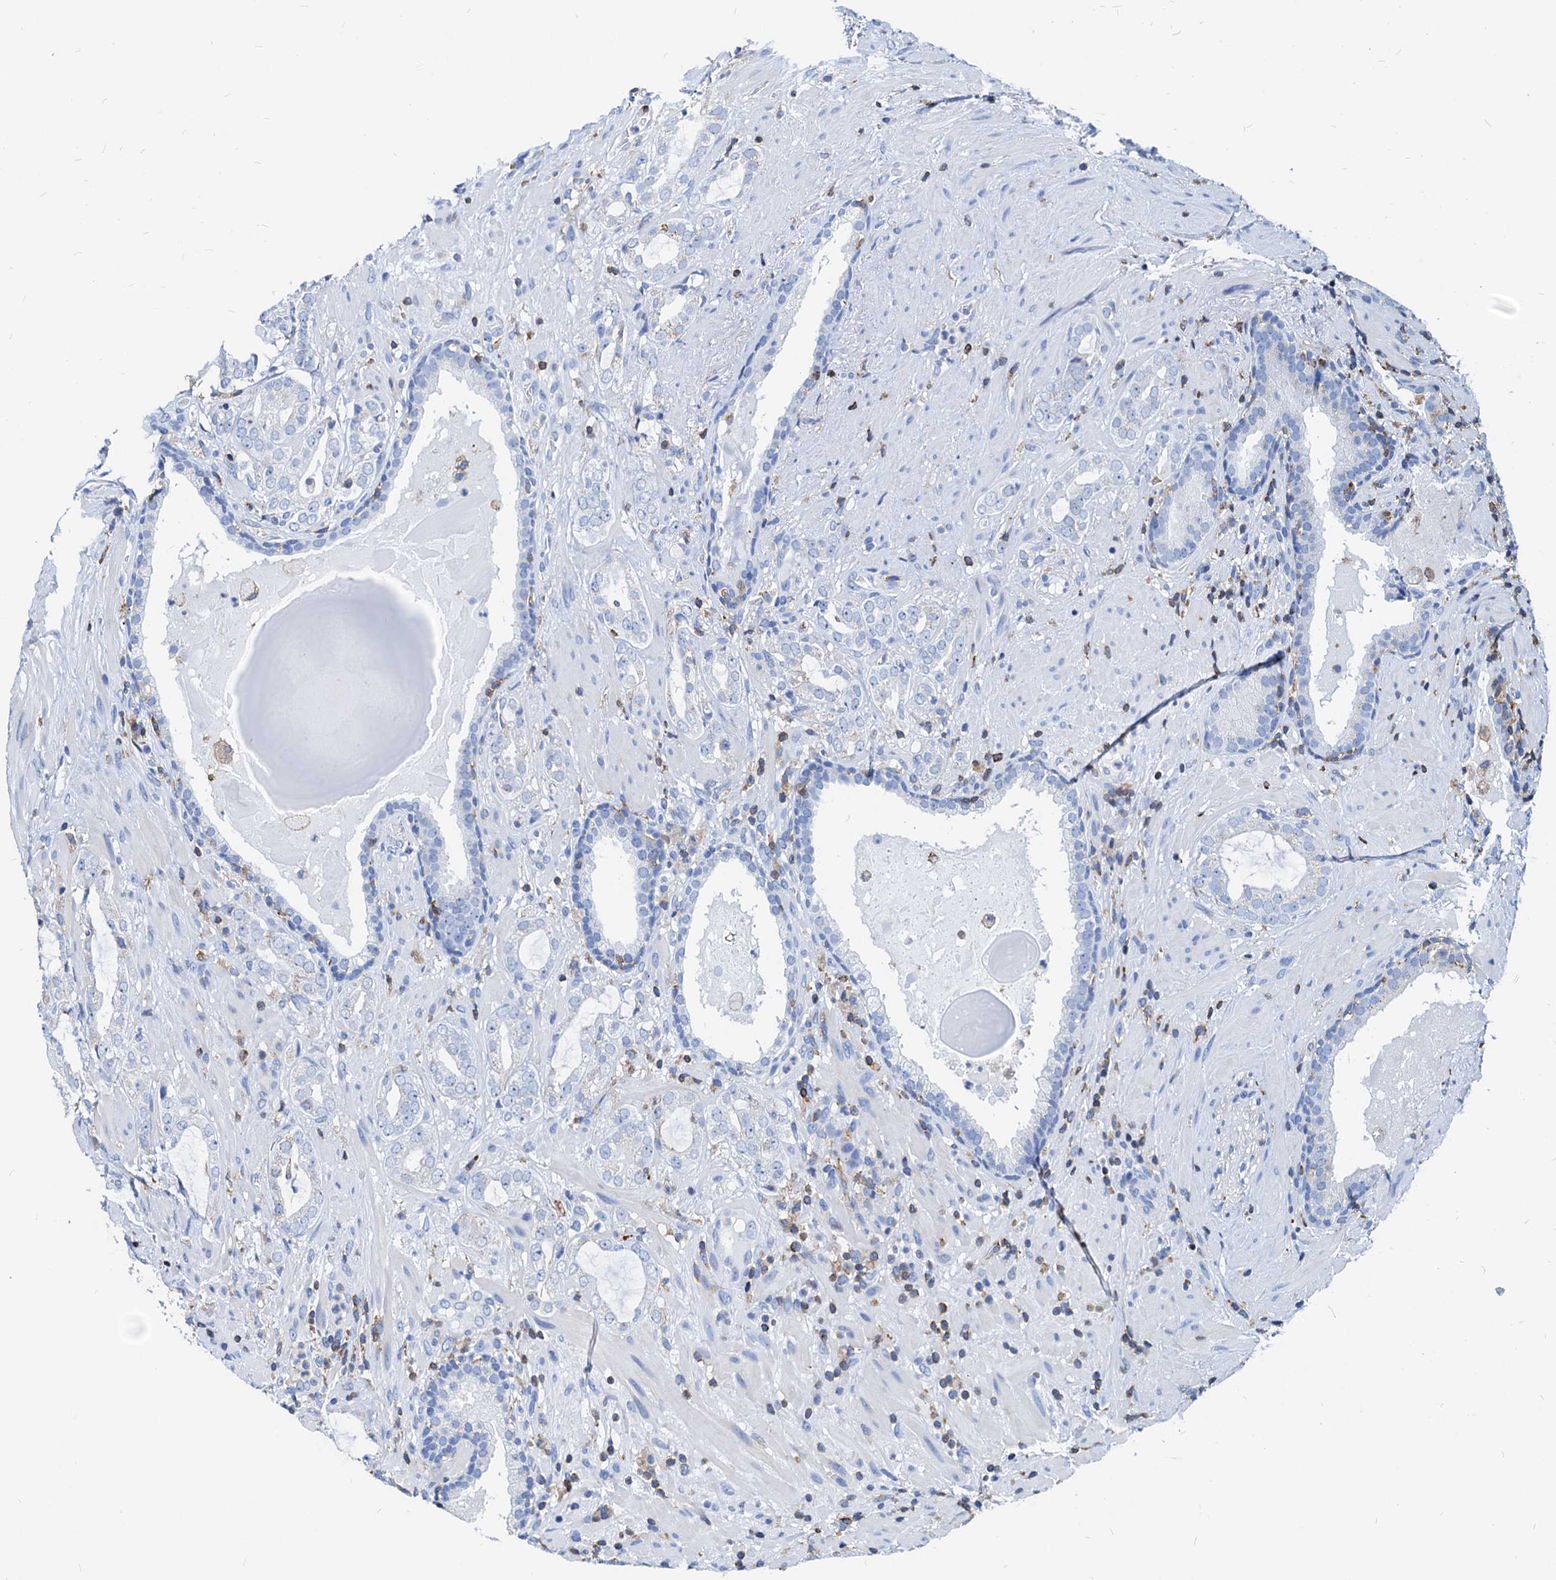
{"staining": {"intensity": "negative", "quantity": "none", "location": "none"}, "tissue": "prostate cancer", "cell_type": "Tumor cells", "image_type": "cancer", "snomed": [{"axis": "morphology", "description": "Adenocarcinoma, High grade"}, {"axis": "topography", "description": "Prostate"}], "caption": "Immunohistochemical staining of adenocarcinoma (high-grade) (prostate) demonstrates no significant positivity in tumor cells. (Immunohistochemistry (ihc), brightfield microscopy, high magnification).", "gene": "LCP2", "patient": {"sex": "male", "age": 64}}